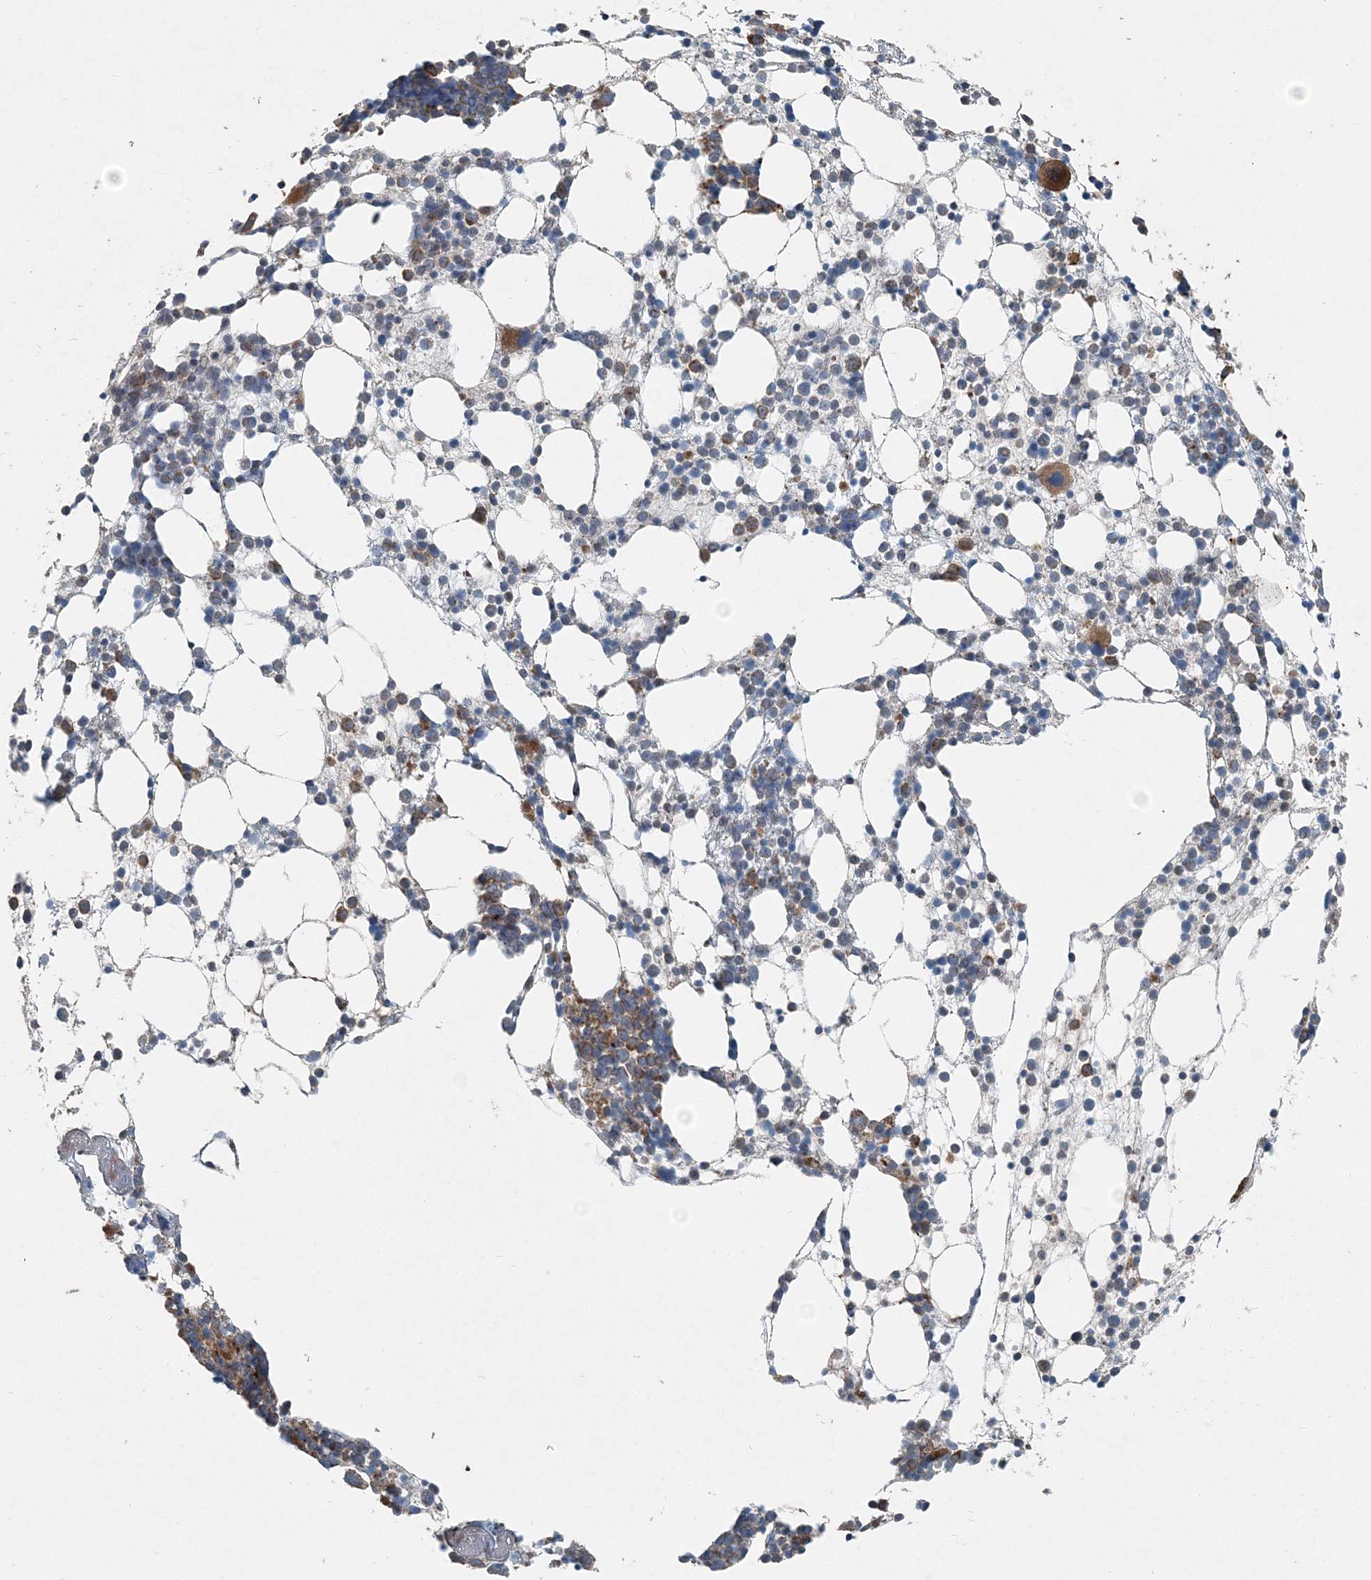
{"staining": {"intensity": "moderate", "quantity": "25%-75%", "location": "cytoplasmic/membranous"}, "tissue": "bone marrow", "cell_type": "Hematopoietic cells", "image_type": "normal", "snomed": [{"axis": "morphology", "description": "Normal tissue, NOS"}, {"axis": "topography", "description": "Bone marrow"}], "caption": "An image showing moderate cytoplasmic/membranous expression in about 25%-75% of hematopoietic cells in normal bone marrow, as visualized by brown immunohistochemical staining.", "gene": "INTU", "patient": {"sex": "female", "age": 57}}